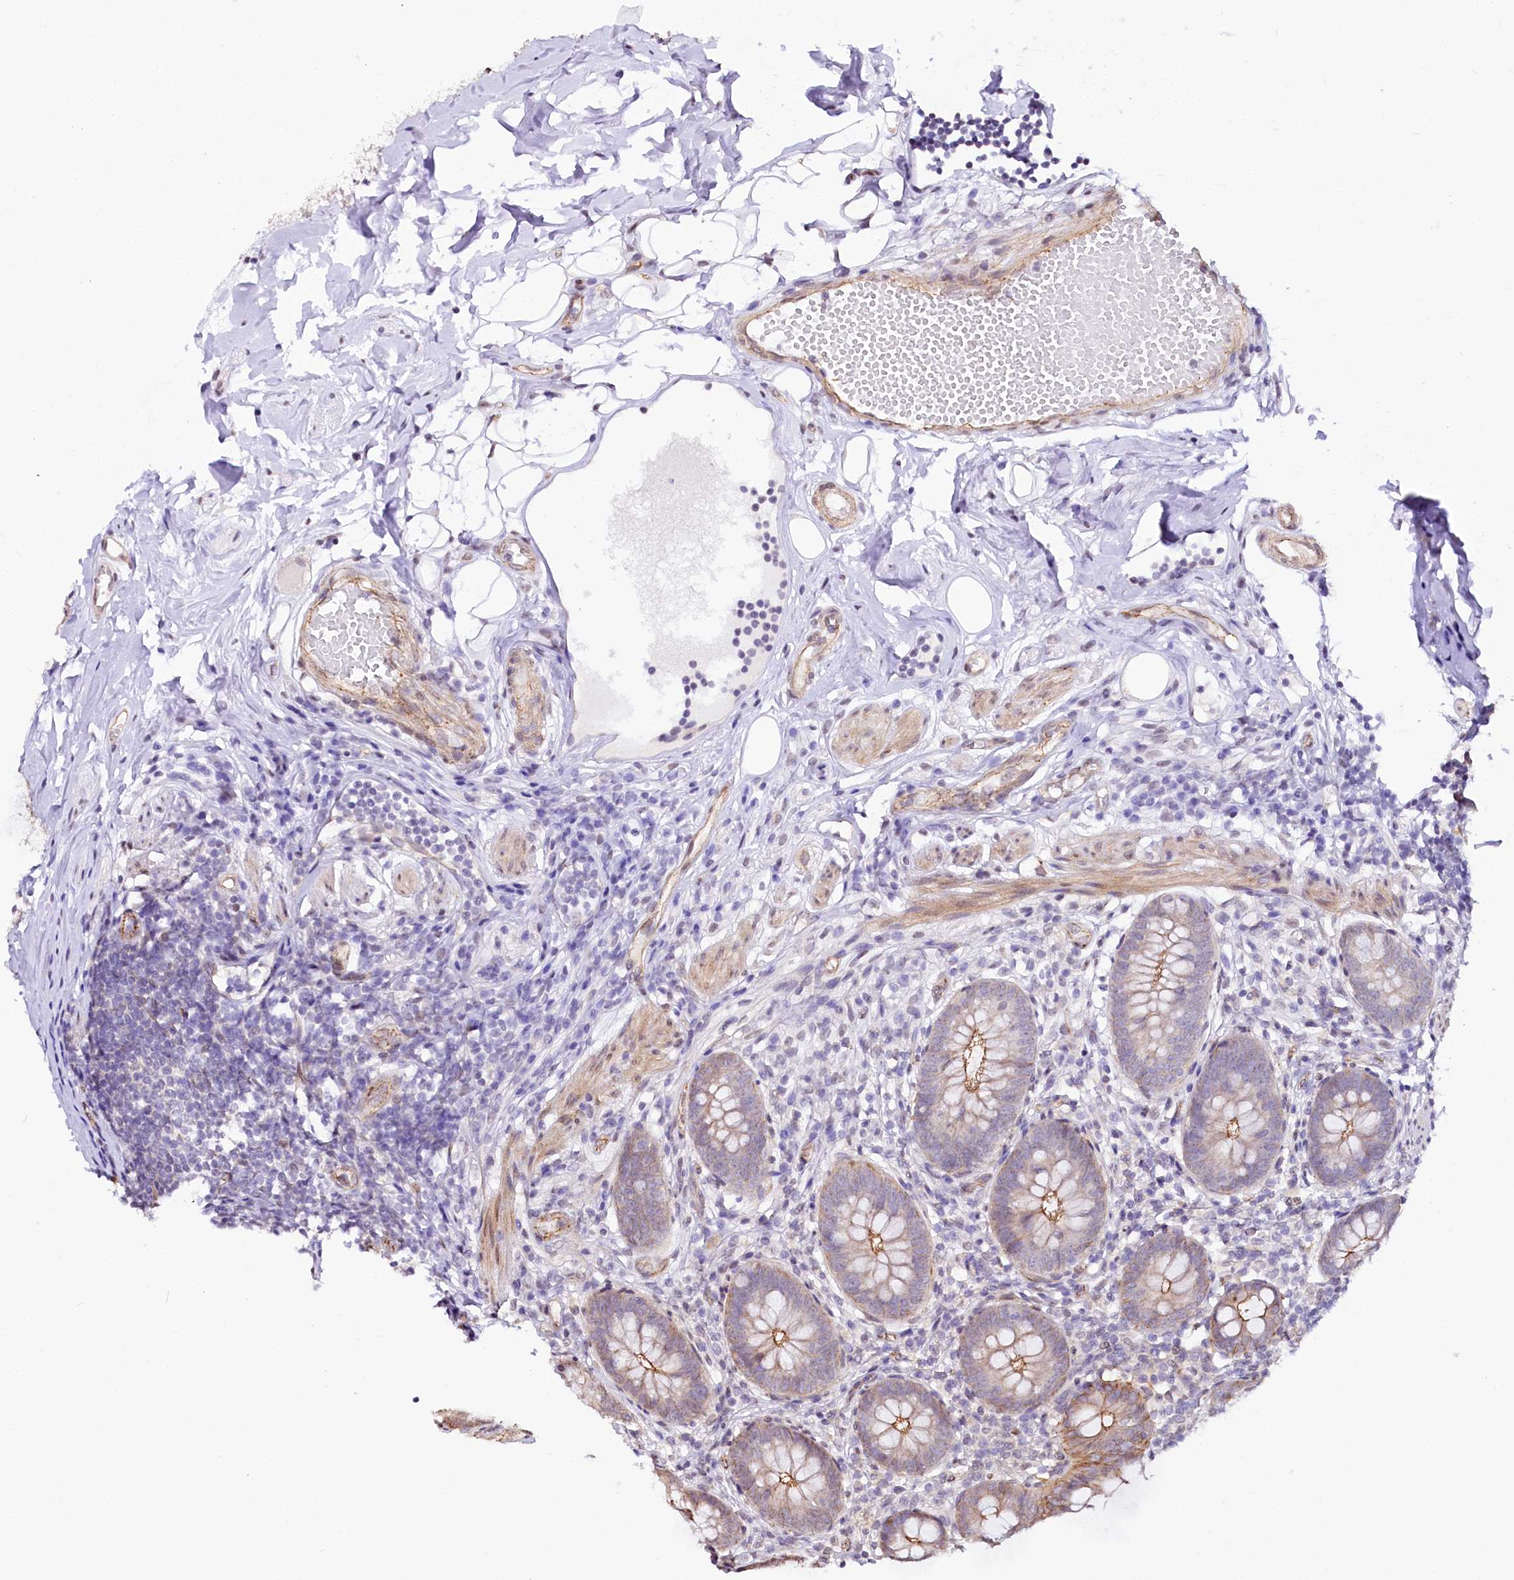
{"staining": {"intensity": "moderate", "quantity": "25%-75%", "location": "cytoplasmic/membranous"}, "tissue": "appendix", "cell_type": "Glandular cells", "image_type": "normal", "snomed": [{"axis": "morphology", "description": "Normal tissue, NOS"}, {"axis": "topography", "description": "Appendix"}], "caption": "A photomicrograph showing moderate cytoplasmic/membranous expression in approximately 25%-75% of glandular cells in unremarkable appendix, as visualized by brown immunohistochemical staining.", "gene": "ST7", "patient": {"sex": "female", "age": 62}}